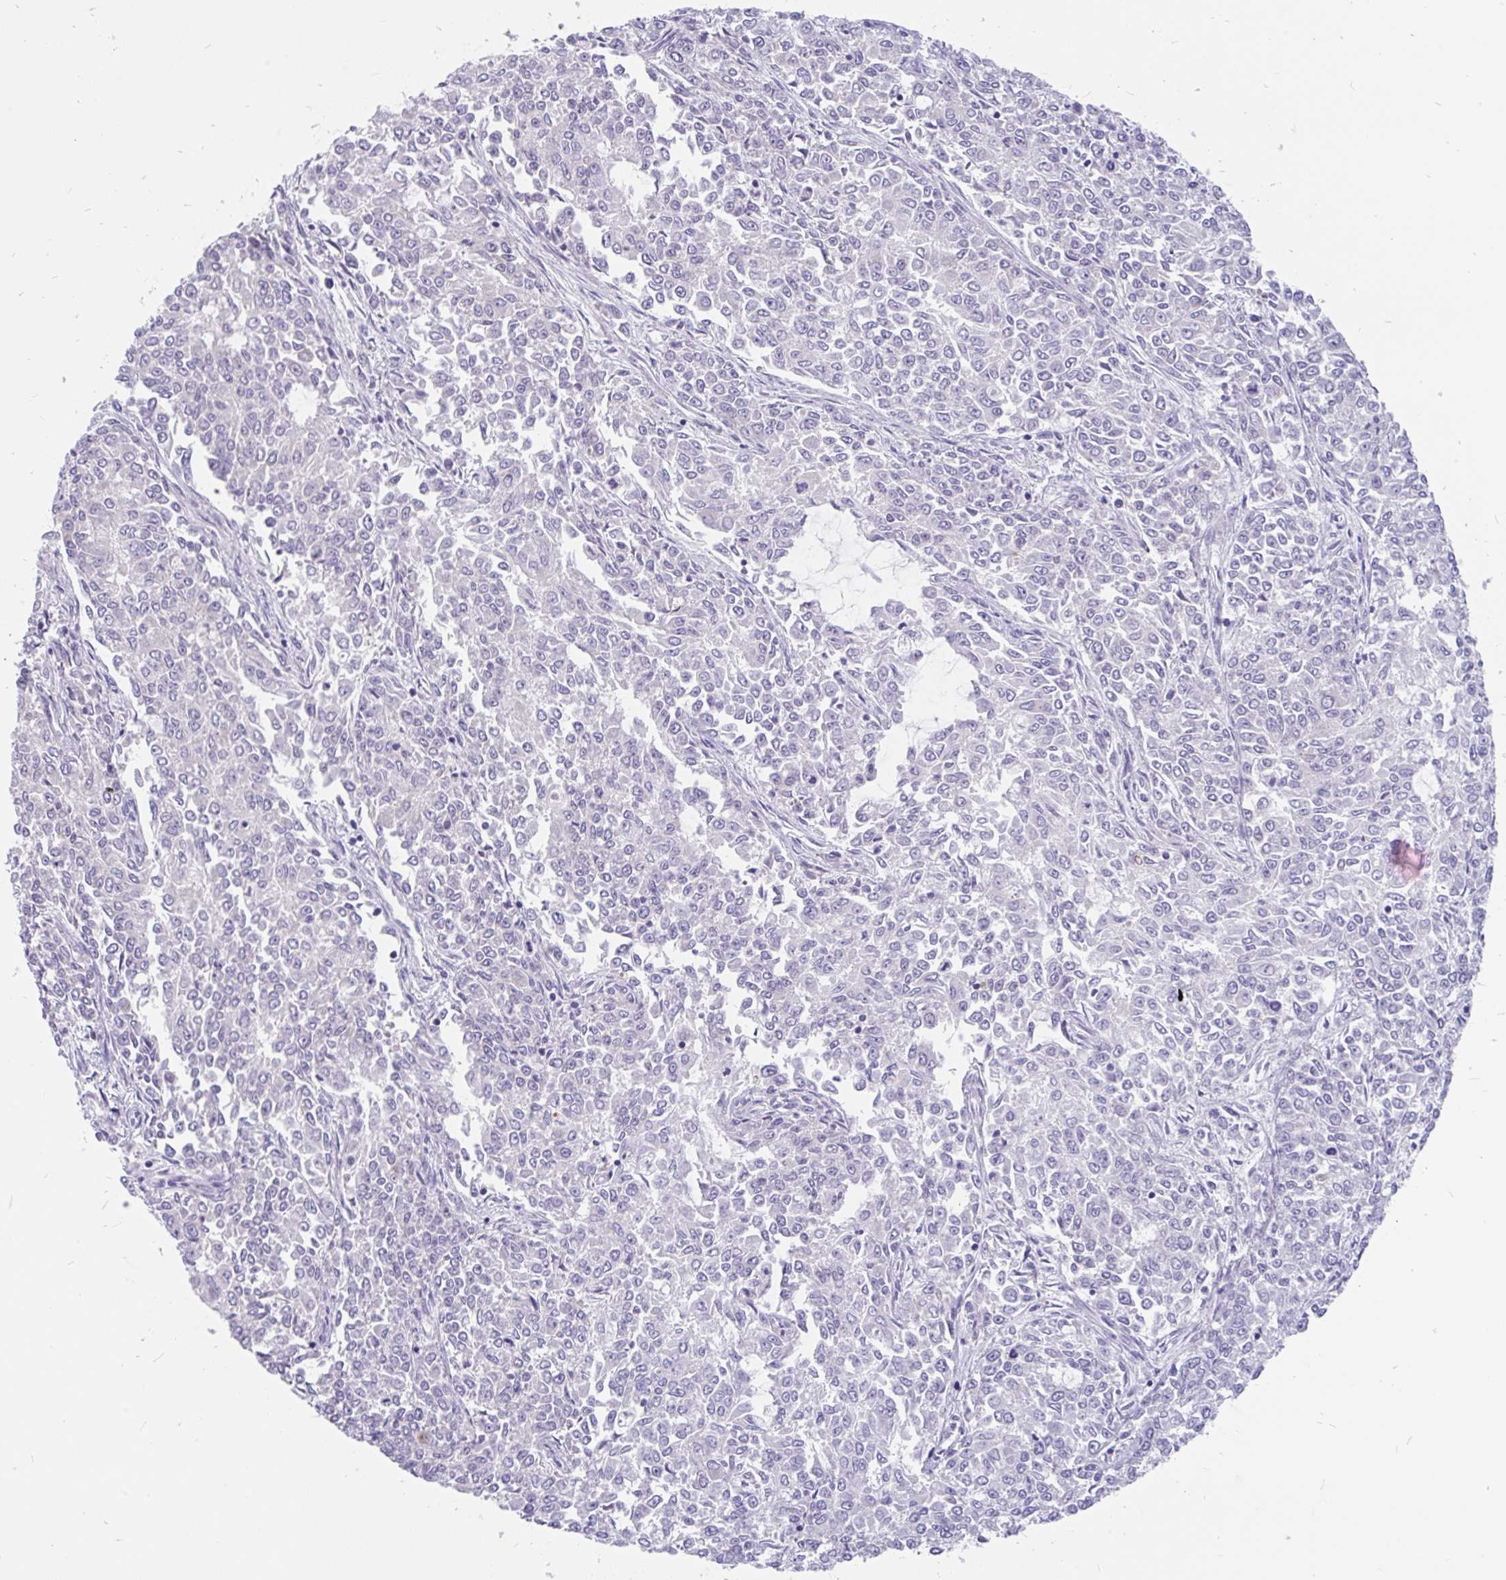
{"staining": {"intensity": "negative", "quantity": "none", "location": "none"}, "tissue": "endometrial cancer", "cell_type": "Tumor cells", "image_type": "cancer", "snomed": [{"axis": "morphology", "description": "Adenocarcinoma, NOS"}, {"axis": "topography", "description": "Endometrium"}], "caption": "Immunohistochemistry (IHC) of human endometrial cancer (adenocarcinoma) demonstrates no staining in tumor cells.", "gene": "KIAA2013", "patient": {"sex": "female", "age": 50}}